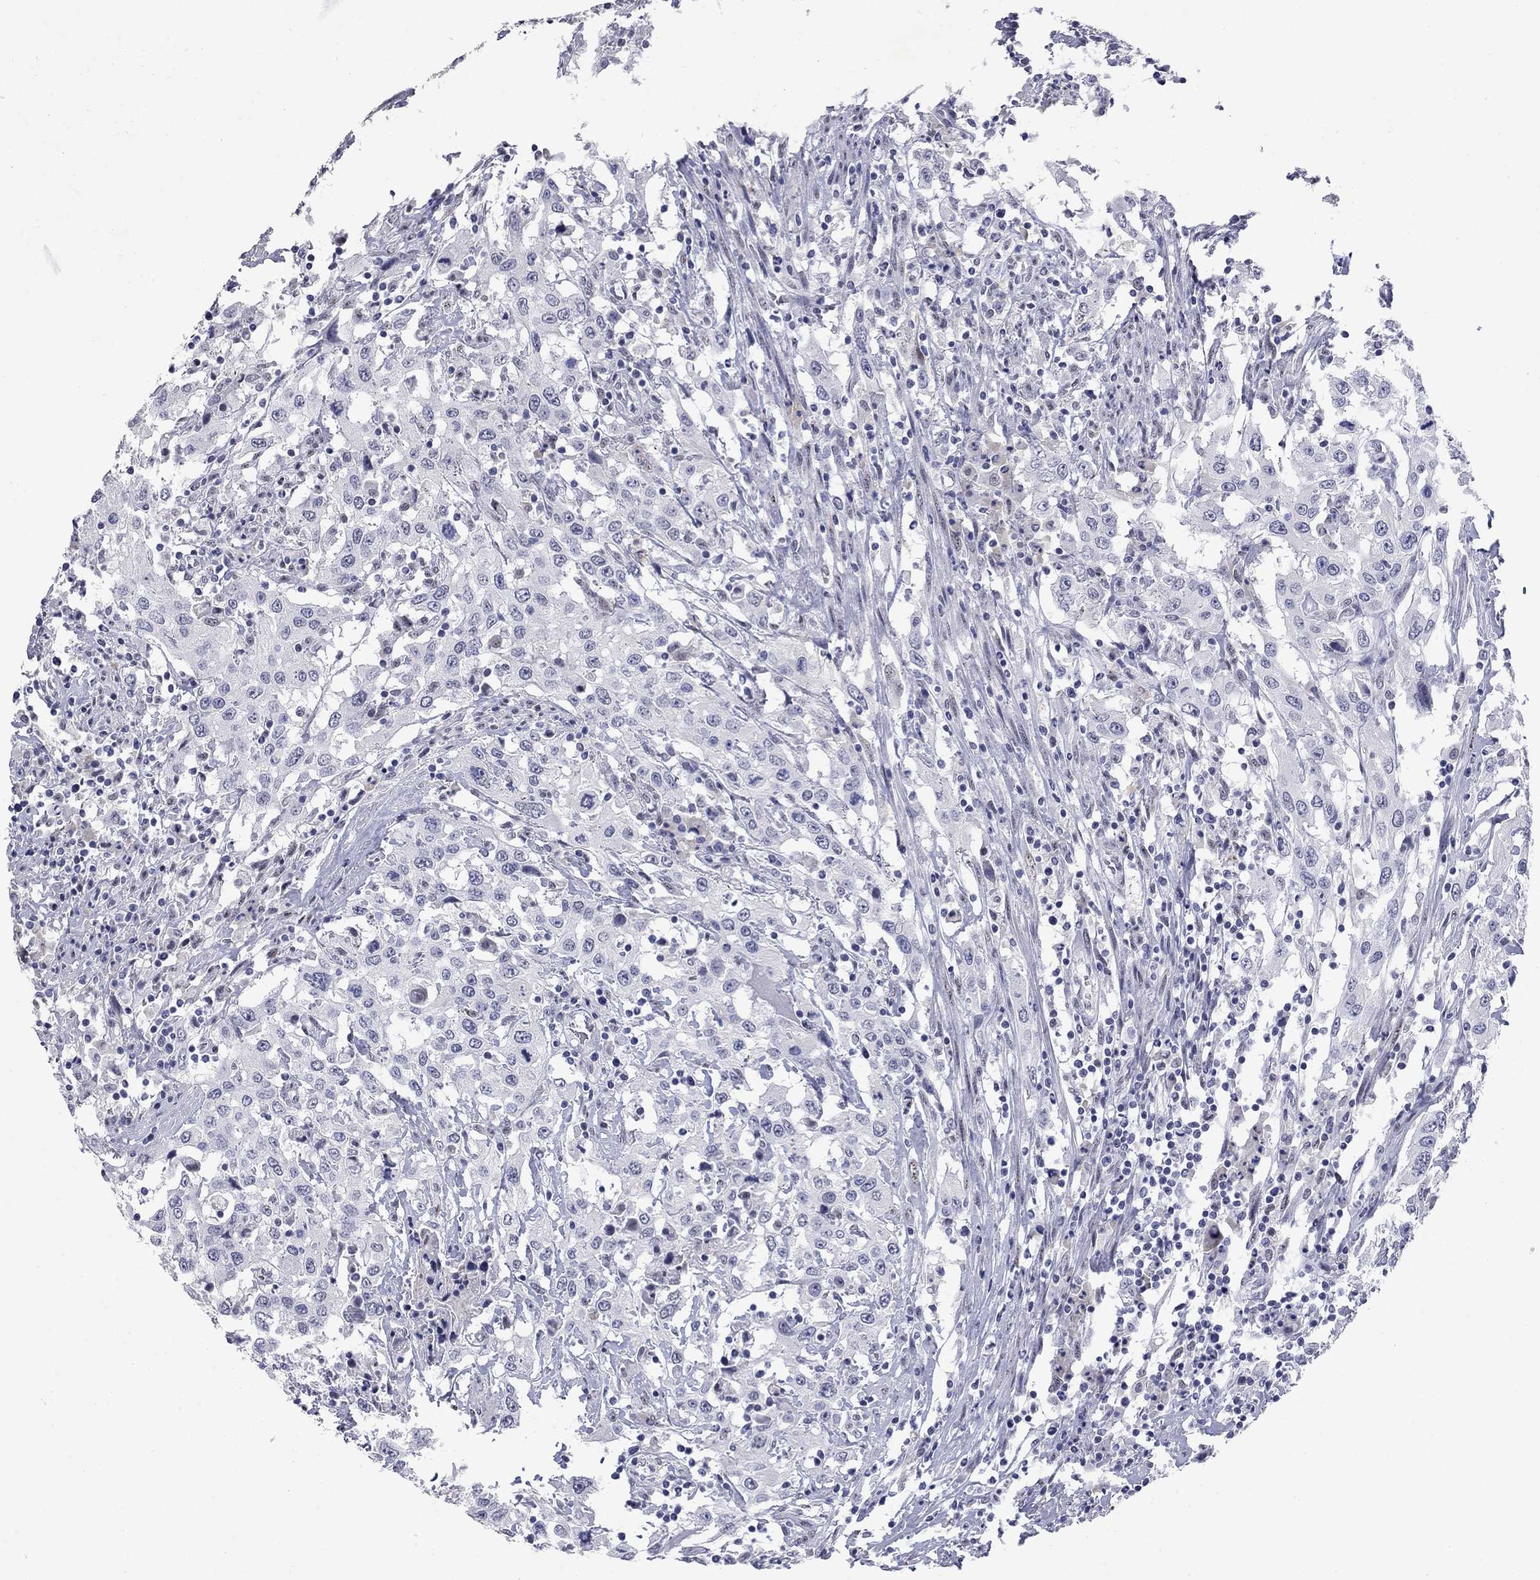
{"staining": {"intensity": "negative", "quantity": "none", "location": "none"}, "tissue": "urothelial cancer", "cell_type": "Tumor cells", "image_type": "cancer", "snomed": [{"axis": "morphology", "description": "Urothelial carcinoma, High grade"}, {"axis": "topography", "description": "Urinary bladder"}], "caption": "Immunohistochemistry photomicrograph of urothelial cancer stained for a protein (brown), which exhibits no positivity in tumor cells.", "gene": "SLC51A", "patient": {"sex": "male", "age": 61}}